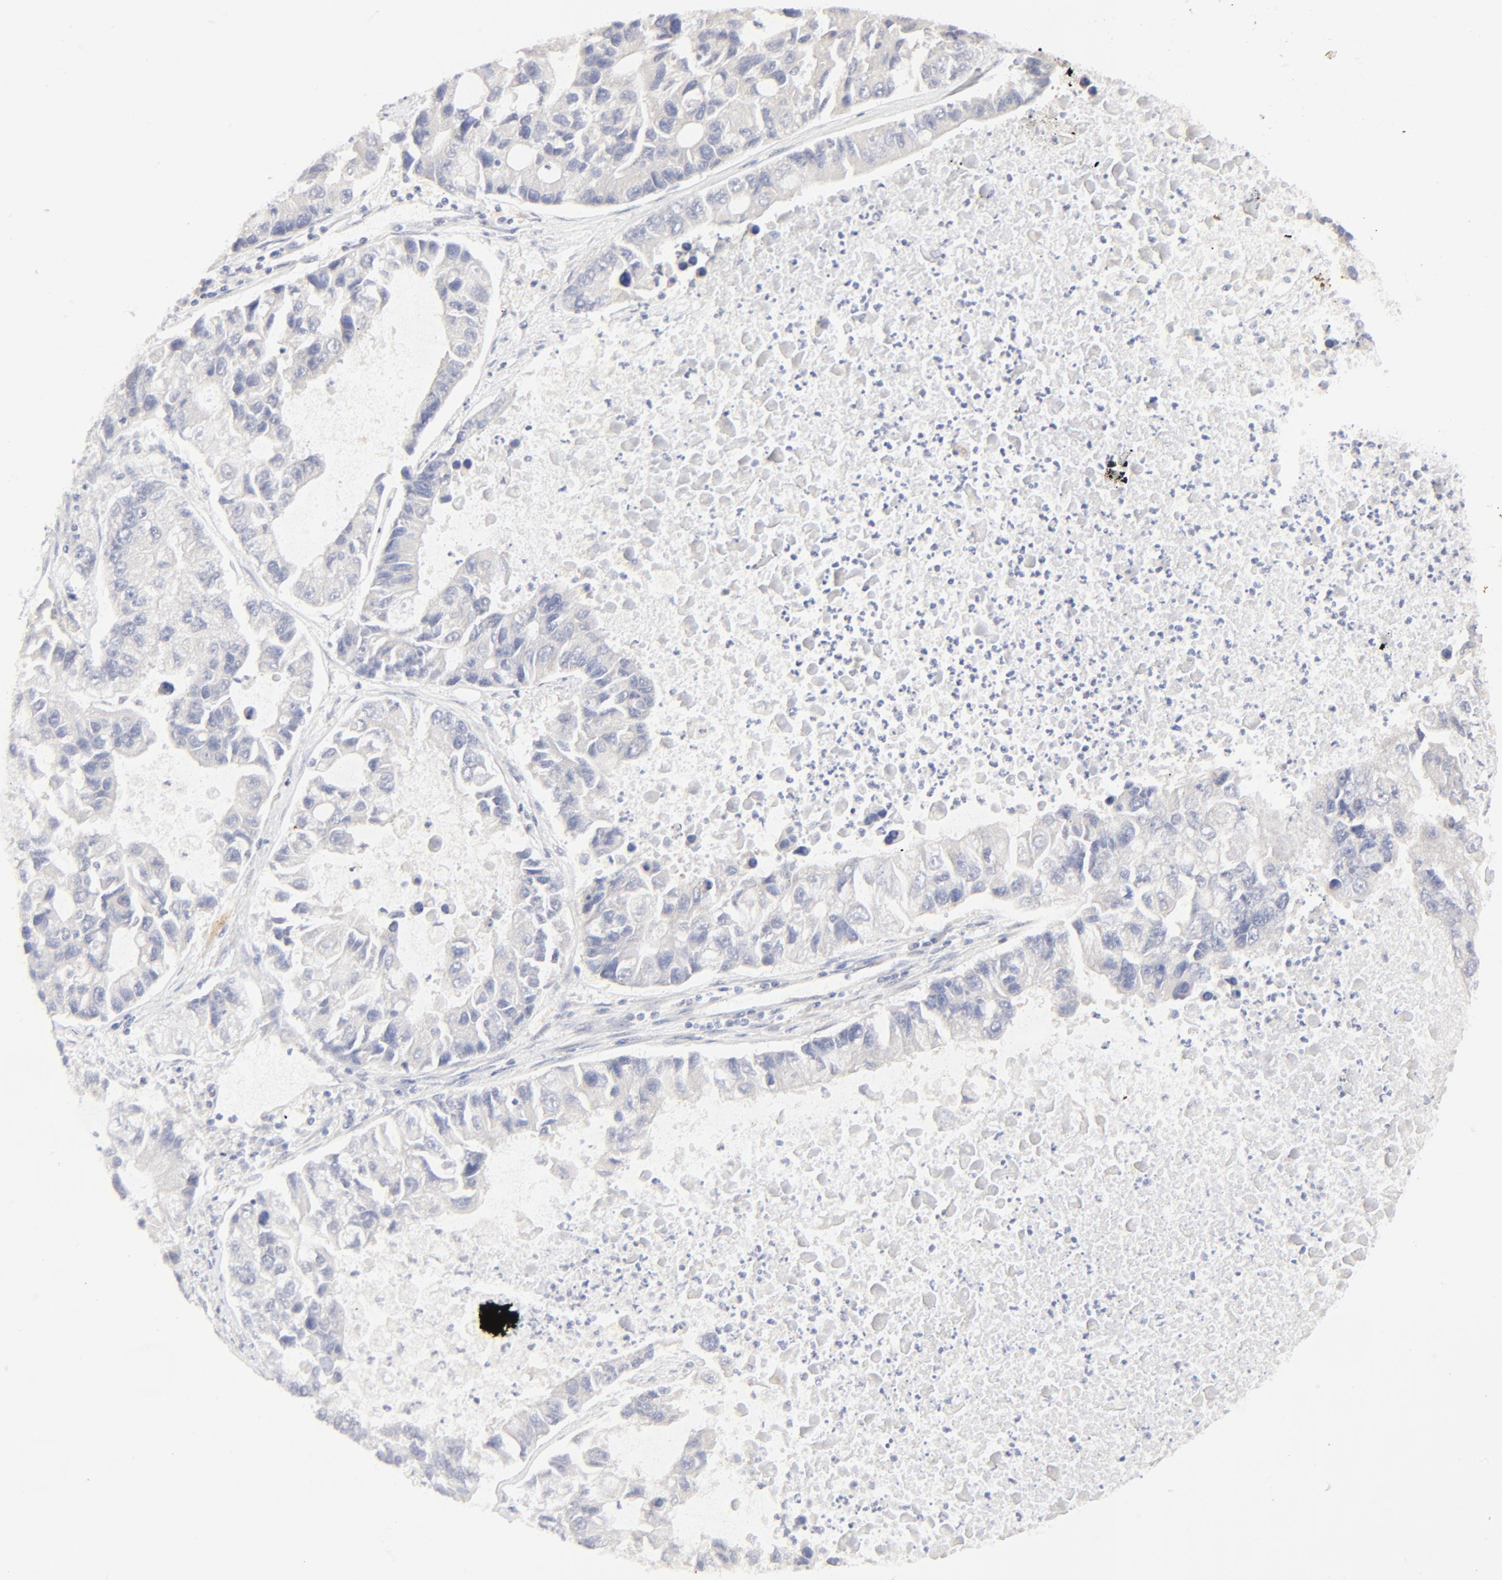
{"staining": {"intensity": "negative", "quantity": "none", "location": "none"}, "tissue": "lung cancer", "cell_type": "Tumor cells", "image_type": "cancer", "snomed": [{"axis": "morphology", "description": "Adenocarcinoma, NOS"}, {"axis": "topography", "description": "Lung"}], "caption": "Immunohistochemistry (IHC) photomicrograph of neoplastic tissue: human lung adenocarcinoma stained with DAB reveals no significant protein staining in tumor cells. (DAB (3,3'-diaminobenzidine) immunohistochemistry, high magnification).", "gene": "NKX2-2", "patient": {"sex": "female", "age": 51}}